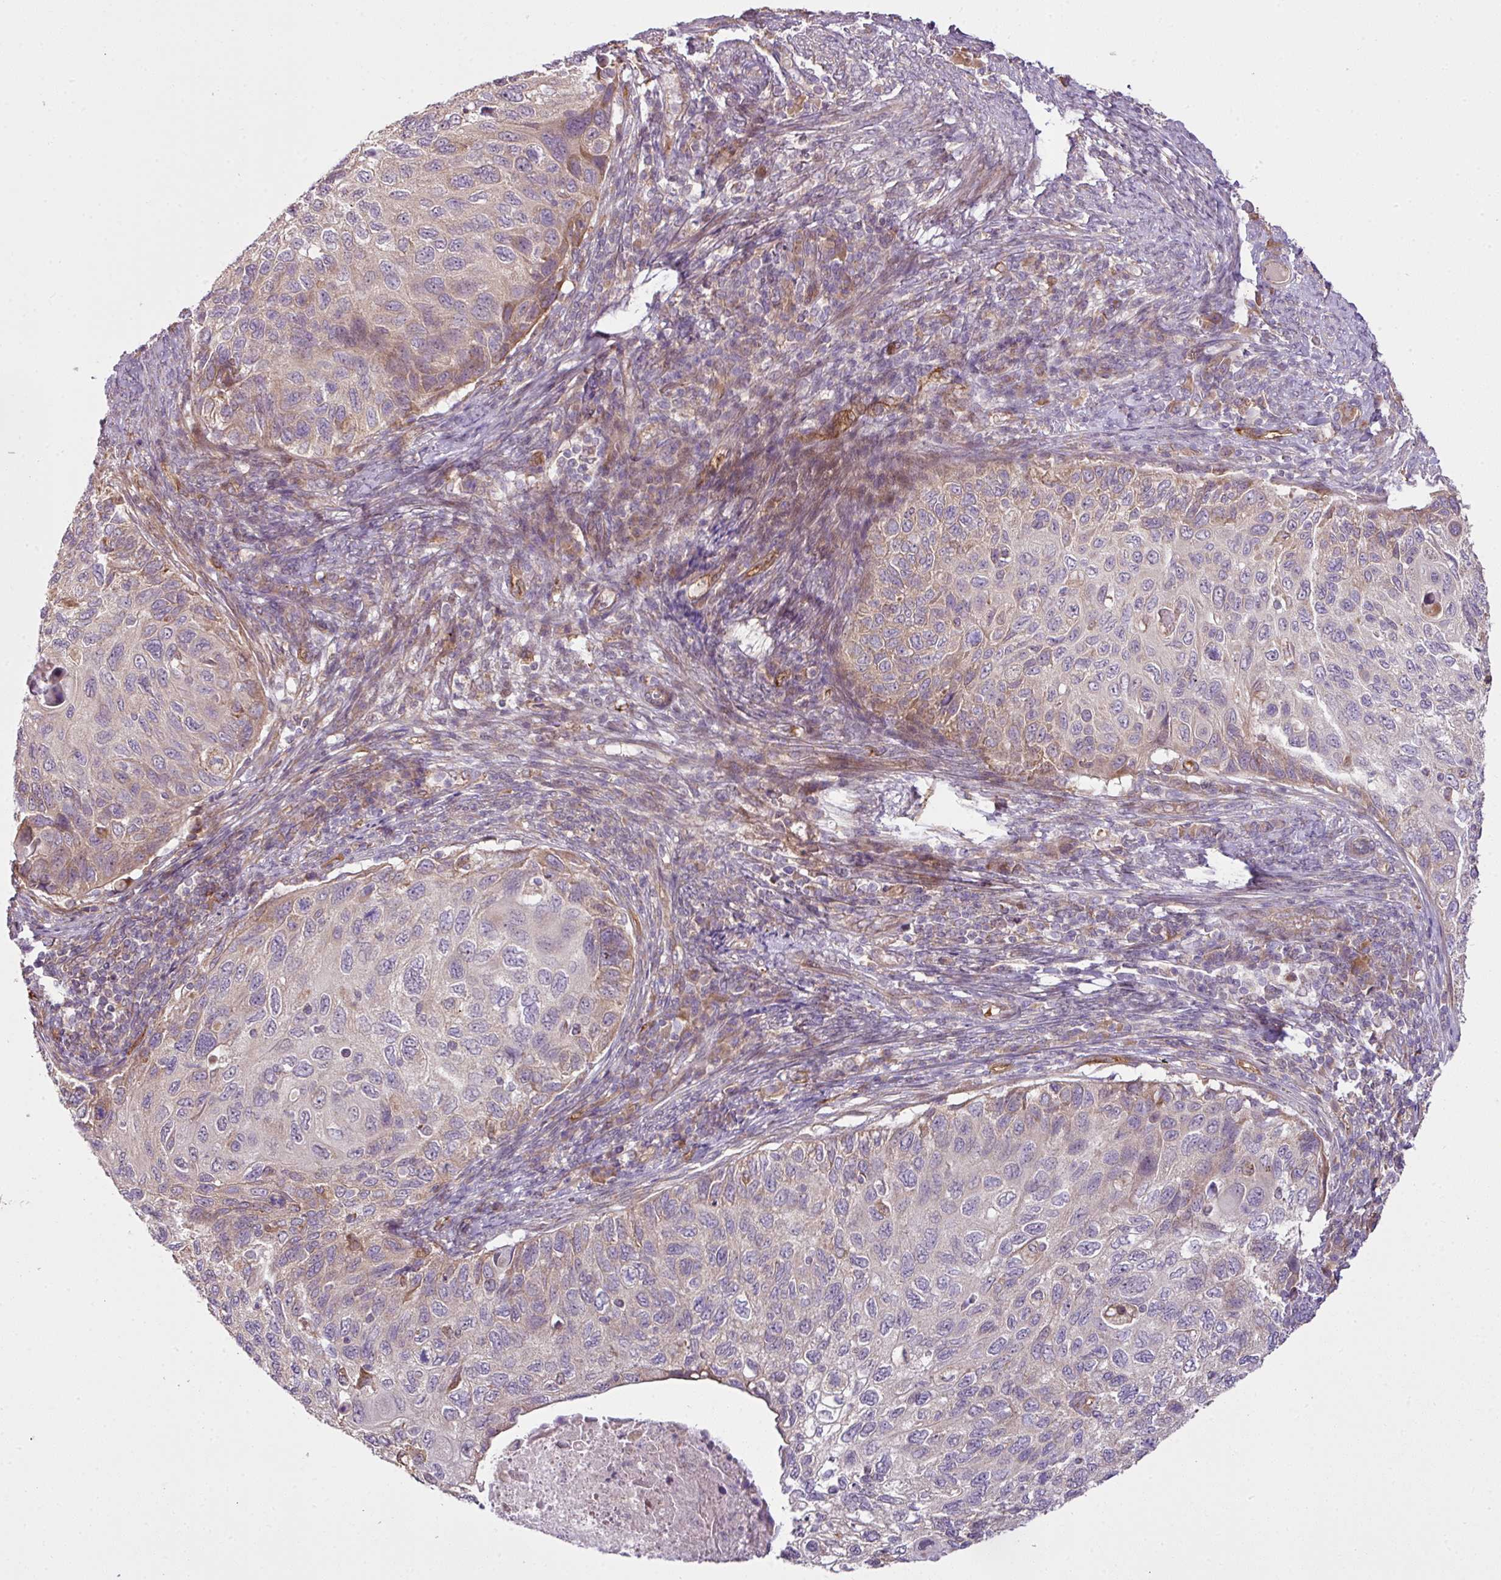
{"staining": {"intensity": "weak", "quantity": "<25%", "location": "cytoplasmic/membranous"}, "tissue": "cervical cancer", "cell_type": "Tumor cells", "image_type": "cancer", "snomed": [{"axis": "morphology", "description": "Squamous cell carcinoma, NOS"}, {"axis": "topography", "description": "Cervix"}], "caption": "Immunohistochemistry (IHC) histopathology image of cervical cancer (squamous cell carcinoma) stained for a protein (brown), which displays no positivity in tumor cells. (Immunohistochemistry, brightfield microscopy, high magnification).", "gene": "COX18", "patient": {"sex": "female", "age": 70}}